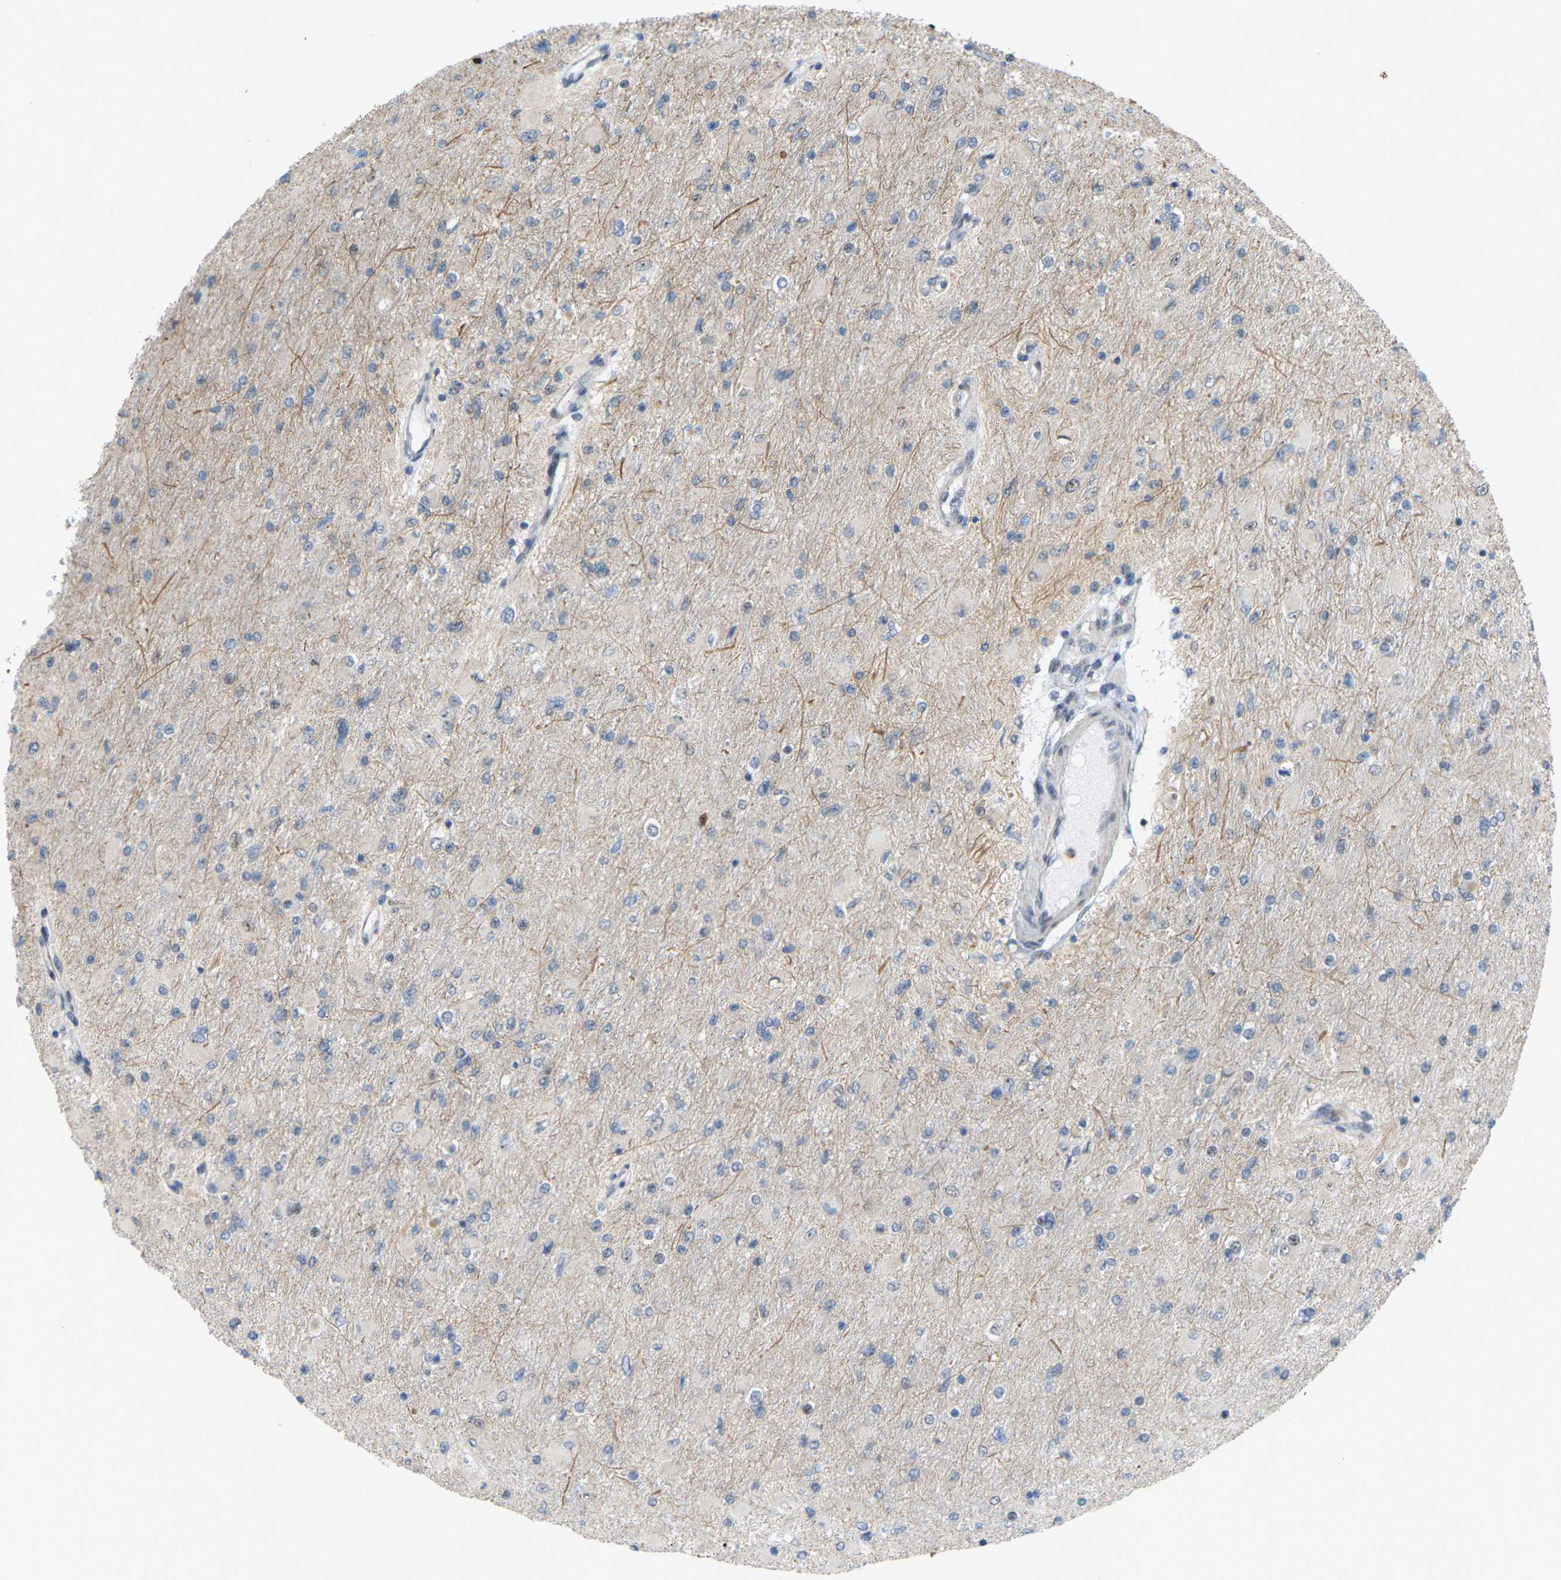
{"staining": {"intensity": "negative", "quantity": "none", "location": "none"}, "tissue": "glioma", "cell_type": "Tumor cells", "image_type": "cancer", "snomed": [{"axis": "morphology", "description": "Glioma, malignant, High grade"}, {"axis": "topography", "description": "Cerebral cortex"}], "caption": "Immunohistochemistry of glioma reveals no staining in tumor cells.", "gene": "CROT", "patient": {"sex": "female", "age": 36}}